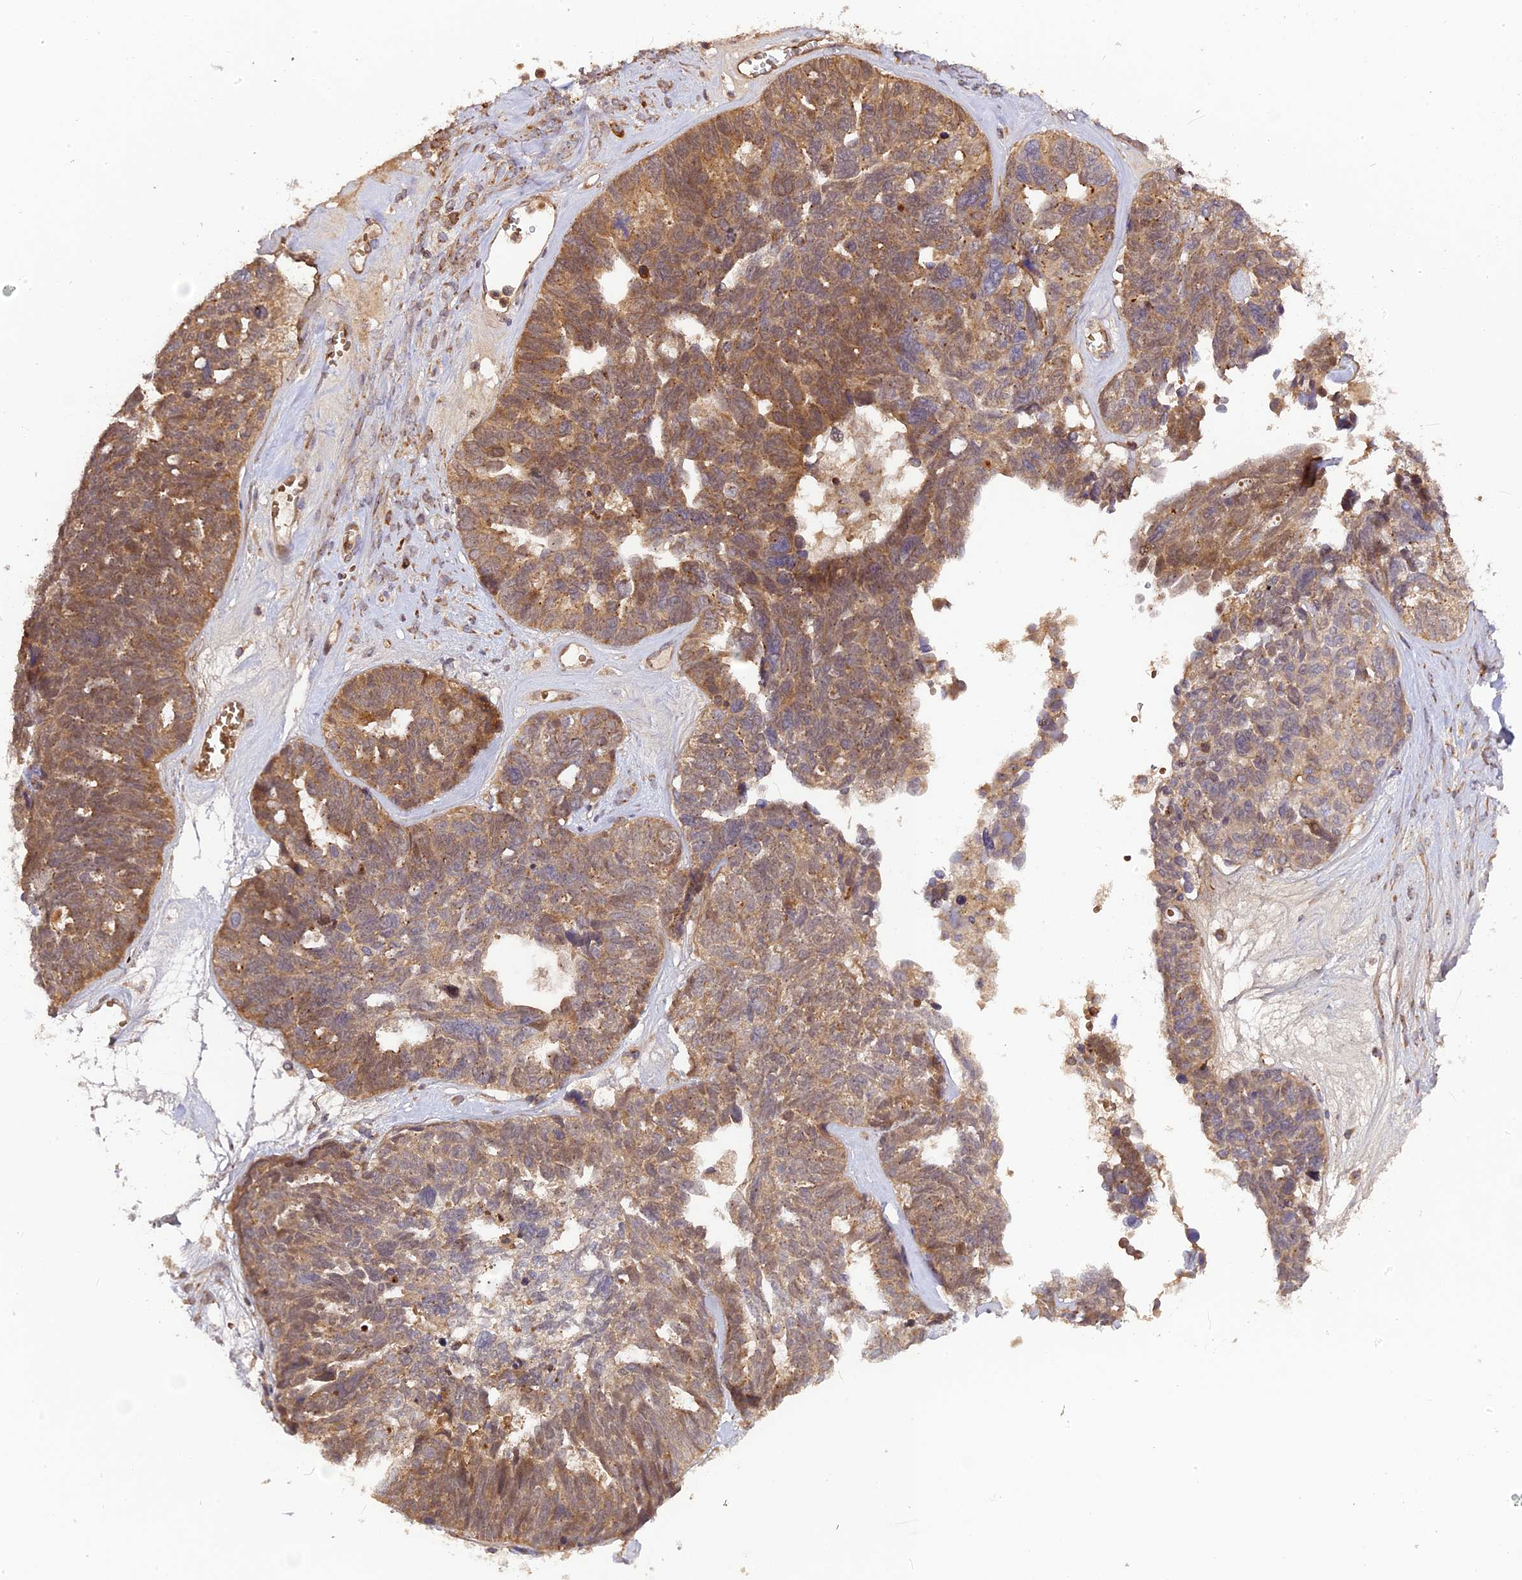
{"staining": {"intensity": "moderate", "quantity": ">75%", "location": "cytoplasmic/membranous"}, "tissue": "ovarian cancer", "cell_type": "Tumor cells", "image_type": "cancer", "snomed": [{"axis": "morphology", "description": "Cystadenocarcinoma, serous, NOS"}, {"axis": "topography", "description": "Ovary"}], "caption": "Serous cystadenocarcinoma (ovarian) stained with immunohistochemistry (IHC) shows moderate cytoplasmic/membranous expression in about >75% of tumor cells.", "gene": "RPIA", "patient": {"sex": "female", "age": 79}}